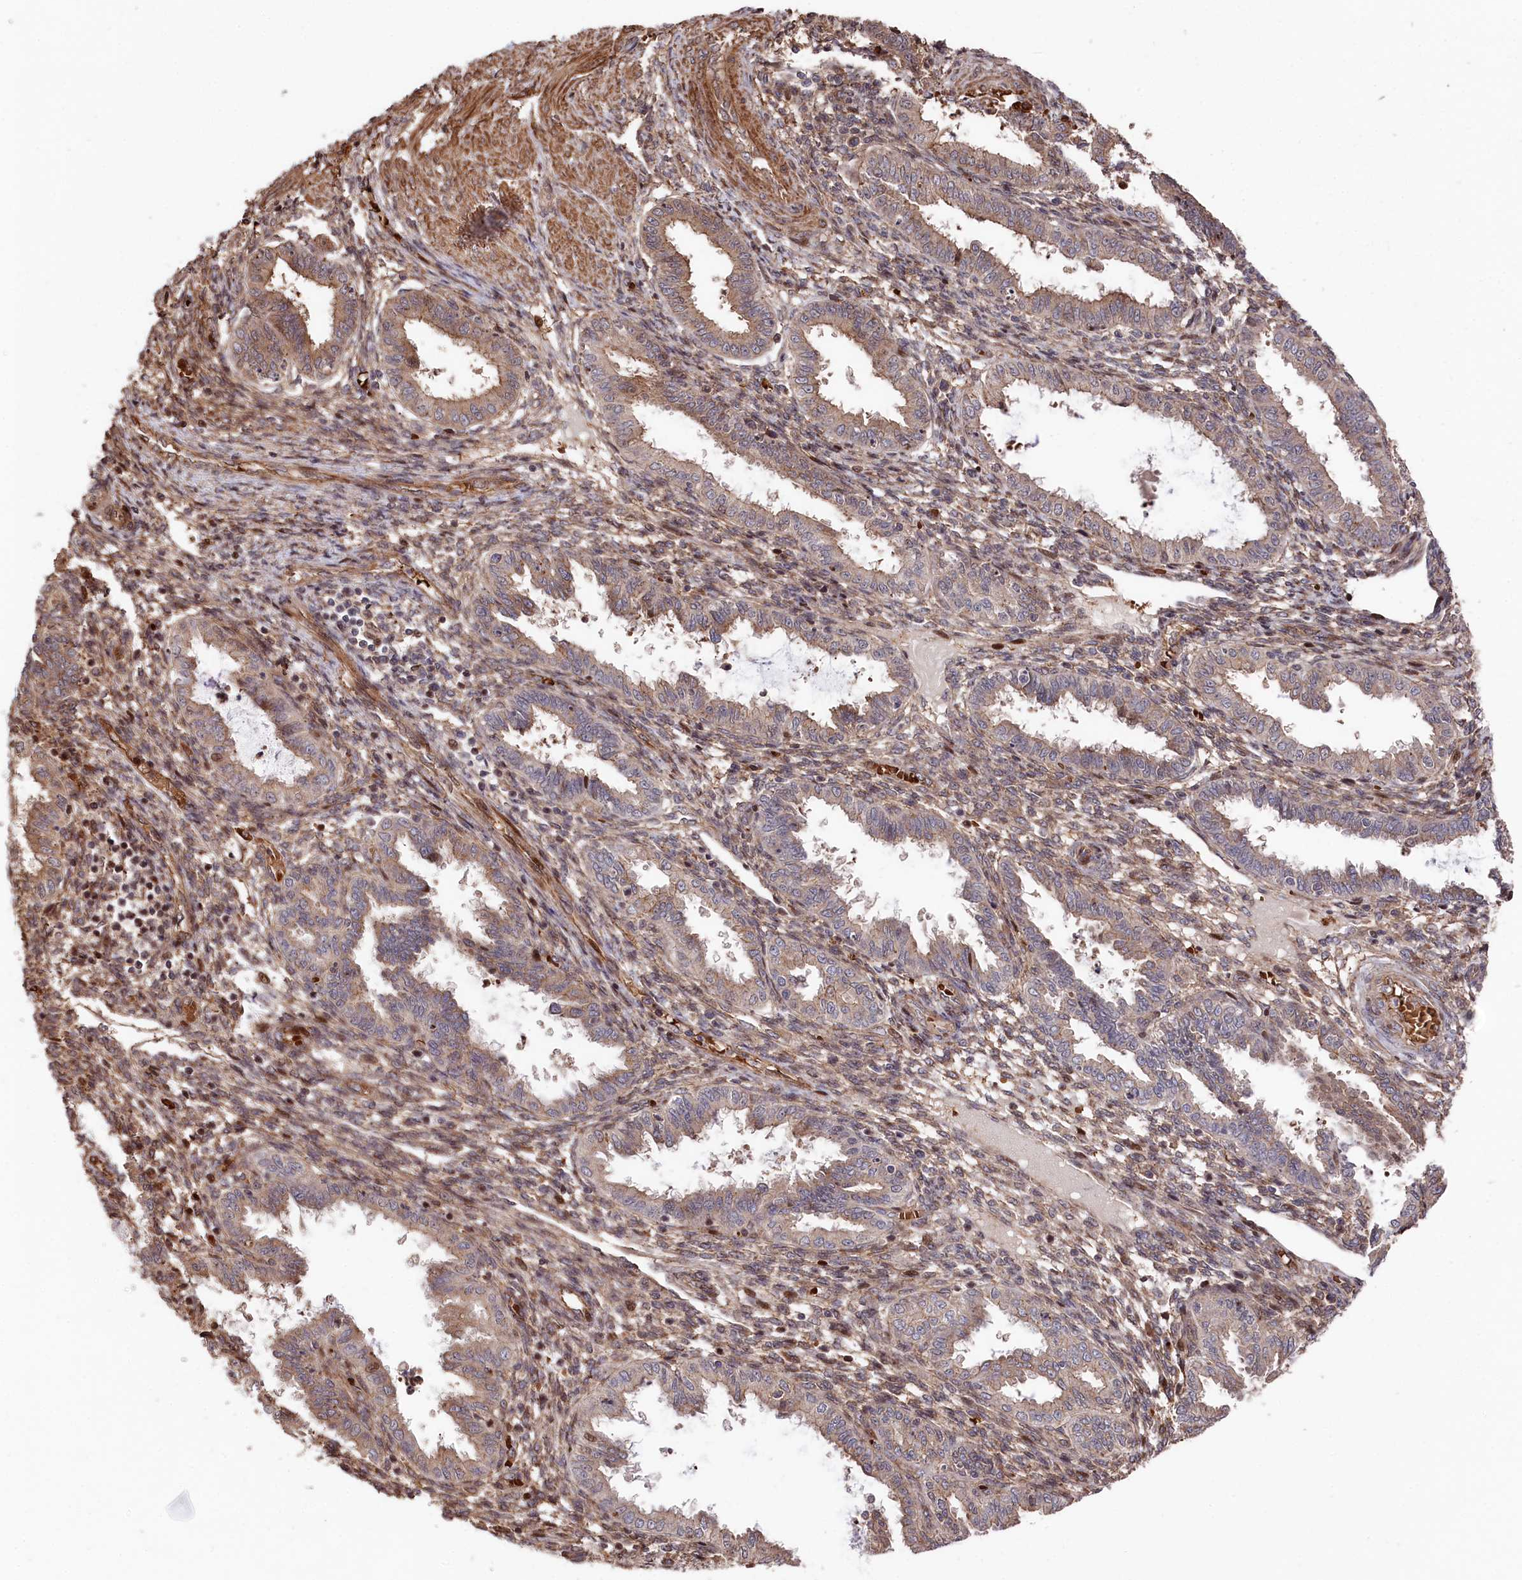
{"staining": {"intensity": "moderate", "quantity": "25%-75%", "location": "cytoplasmic/membranous"}, "tissue": "endometrium", "cell_type": "Cells in endometrial stroma", "image_type": "normal", "snomed": [{"axis": "morphology", "description": "Normal tissue, NOS"}, {"axis": "topography", "description": "Endometrium"}], "caption": "The micrograph exhibits a brown stain indicating the presence of a protein in the cytoplasmic/membranous of cells in endometrial stroma in endometrium.", "gene": "TNKS1BP1", "patient": {"sex": "female", "age": 33}}